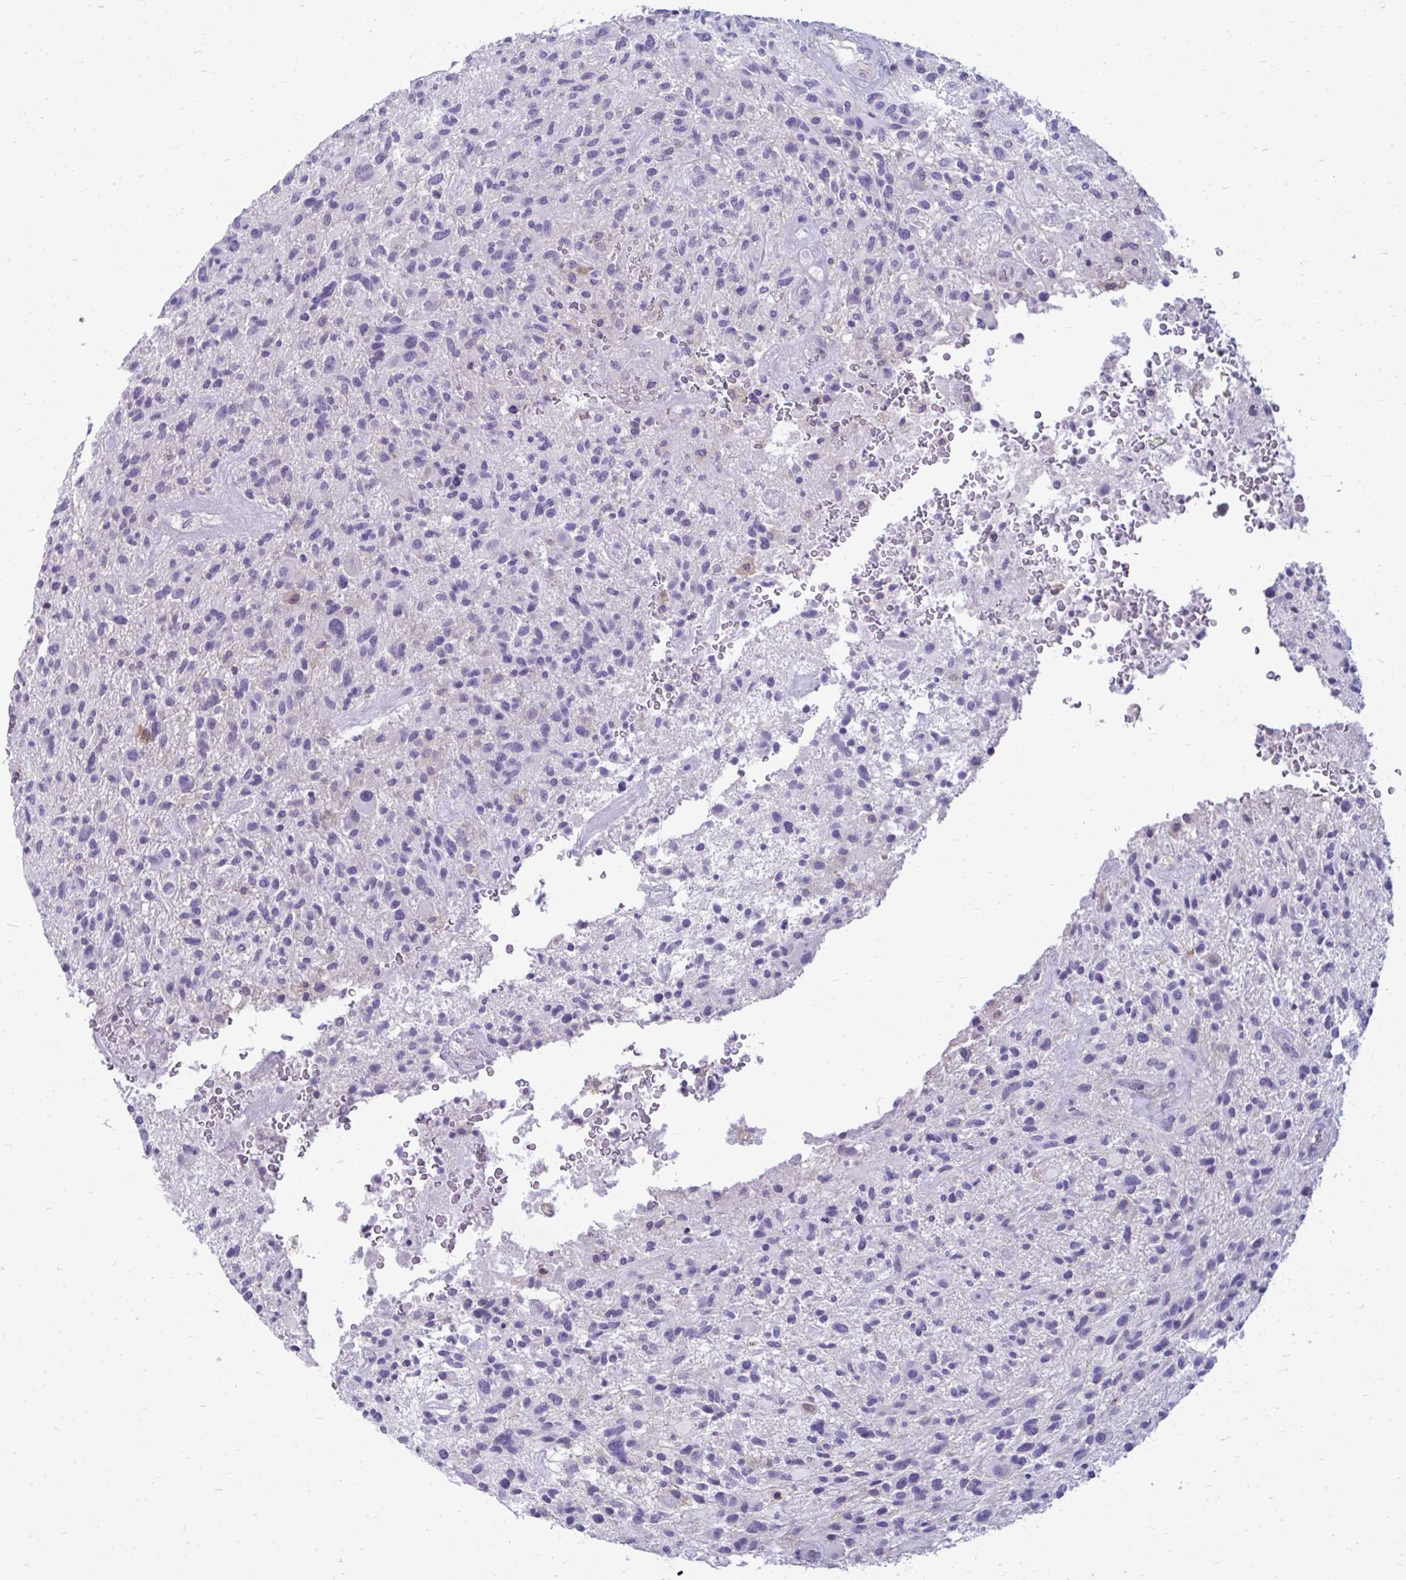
{"staining": {"intensity": "negative", "quantity": "none", "location": "none"}, "tissue": "glioma", "cell_type": "Tumor cells", "image_type": "cancer", "snomed": [{"axis": "morphology", "description": "Glioma, malignant, High grade"}, {"axis": "topography", "description": "Brain"}], "caption": "Immunohistochemistry (IHC) of malignant glioma (high-grade) displays no positivity in tumor cells.", "gene": "FABP3", "patient": {"sex": "male", "age": 47}}